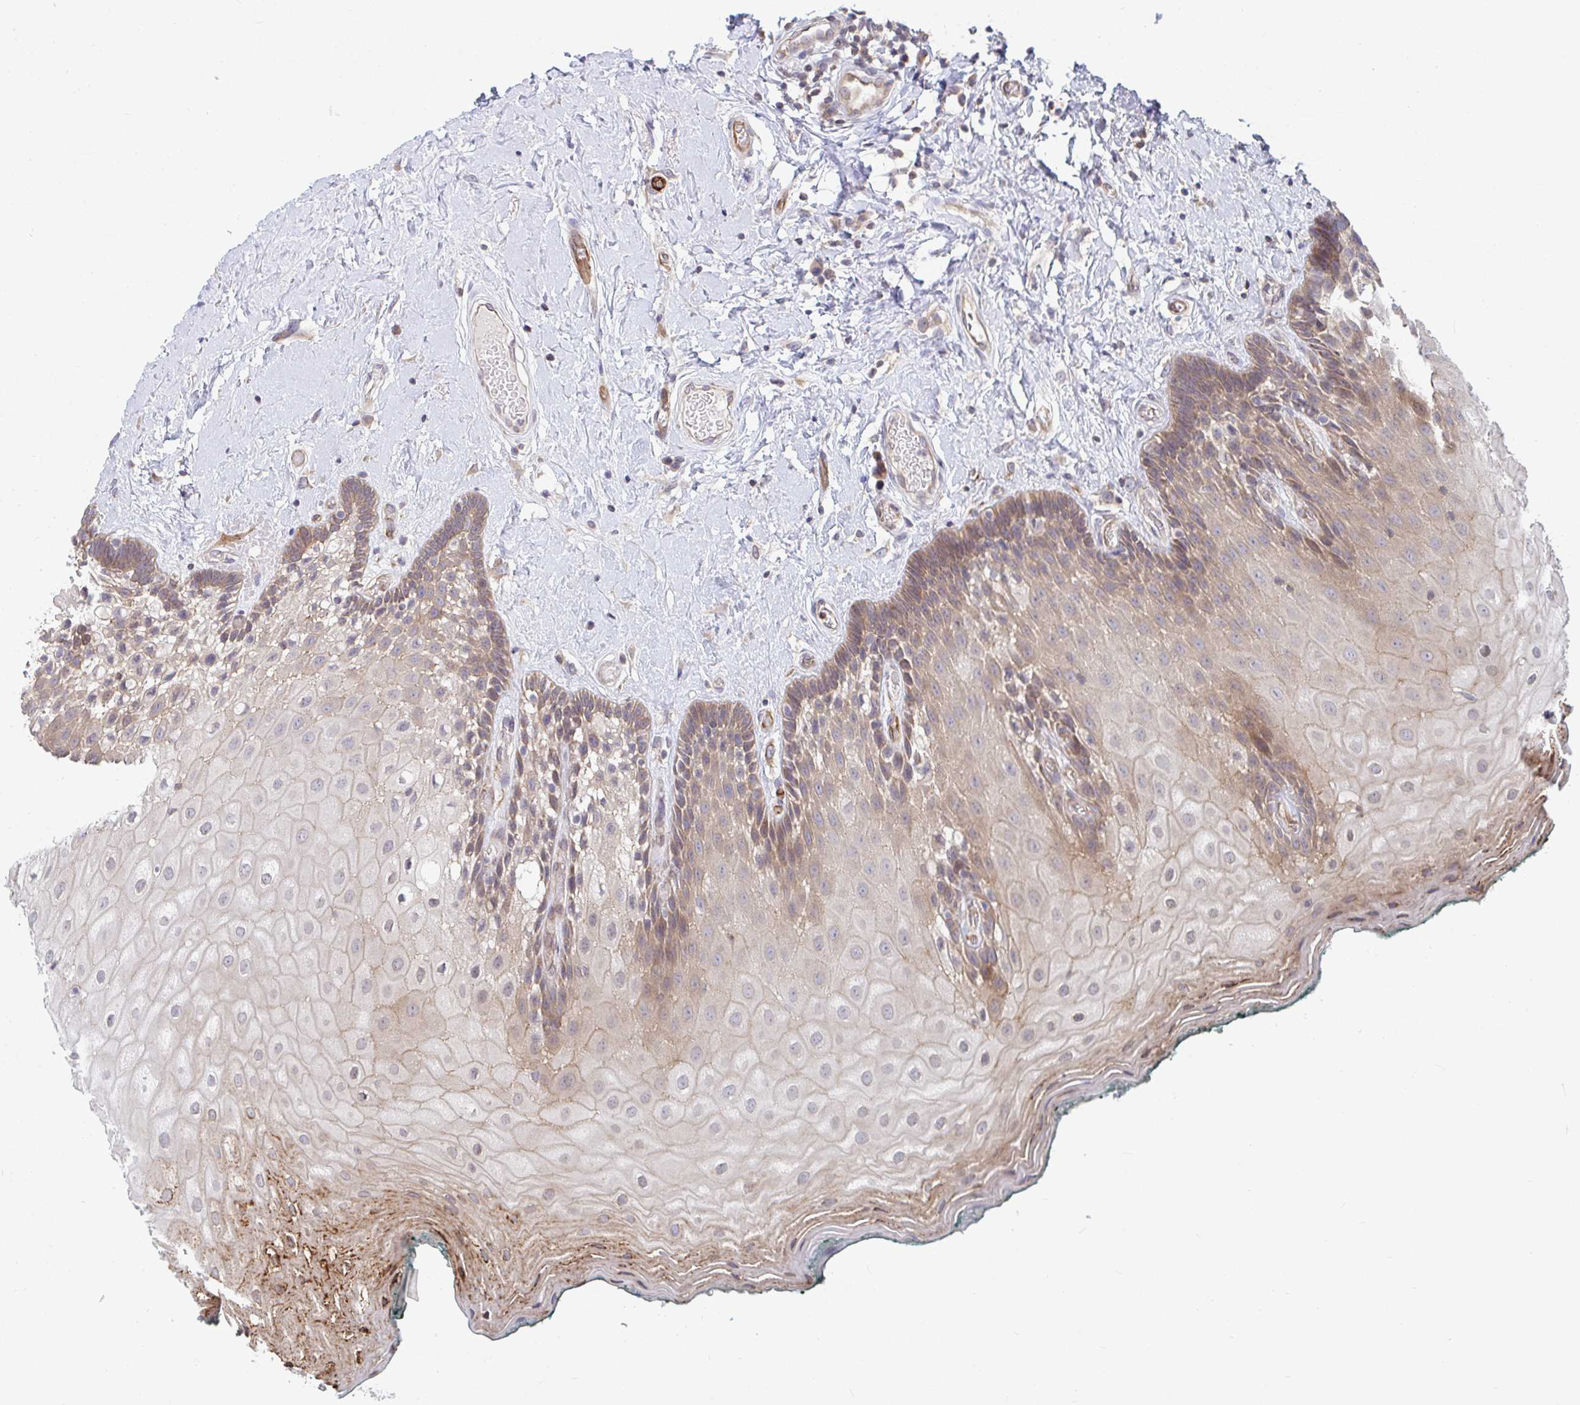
{"staining": {"intensity": "moderate", "quantity": ">75%", "location": "cytoplasmic/membranous"}, "tissue": "oral mucosa", "cell_type": "Squamous epithelial cells", "image_type": "normal", "snomed": [{"axis": "morphology", "description": "Normal tissue, NOS"}, {"axis": "morphology", "description": "Squamous cell carcinoma, NOS"}, {"axis": "topography", "description": "Oral tissue"}, {"axis": "topography", "description": "Head-Neck"}], "caption": "DAB immunohistochemical staining of benign human oral mucosa shows moderate cytoplasmic/membranous protein staining in approximately >75% of squamous epithelial cells.", "gene": "EIF1AD", "patient": {"sex": "male", "age": 64}}